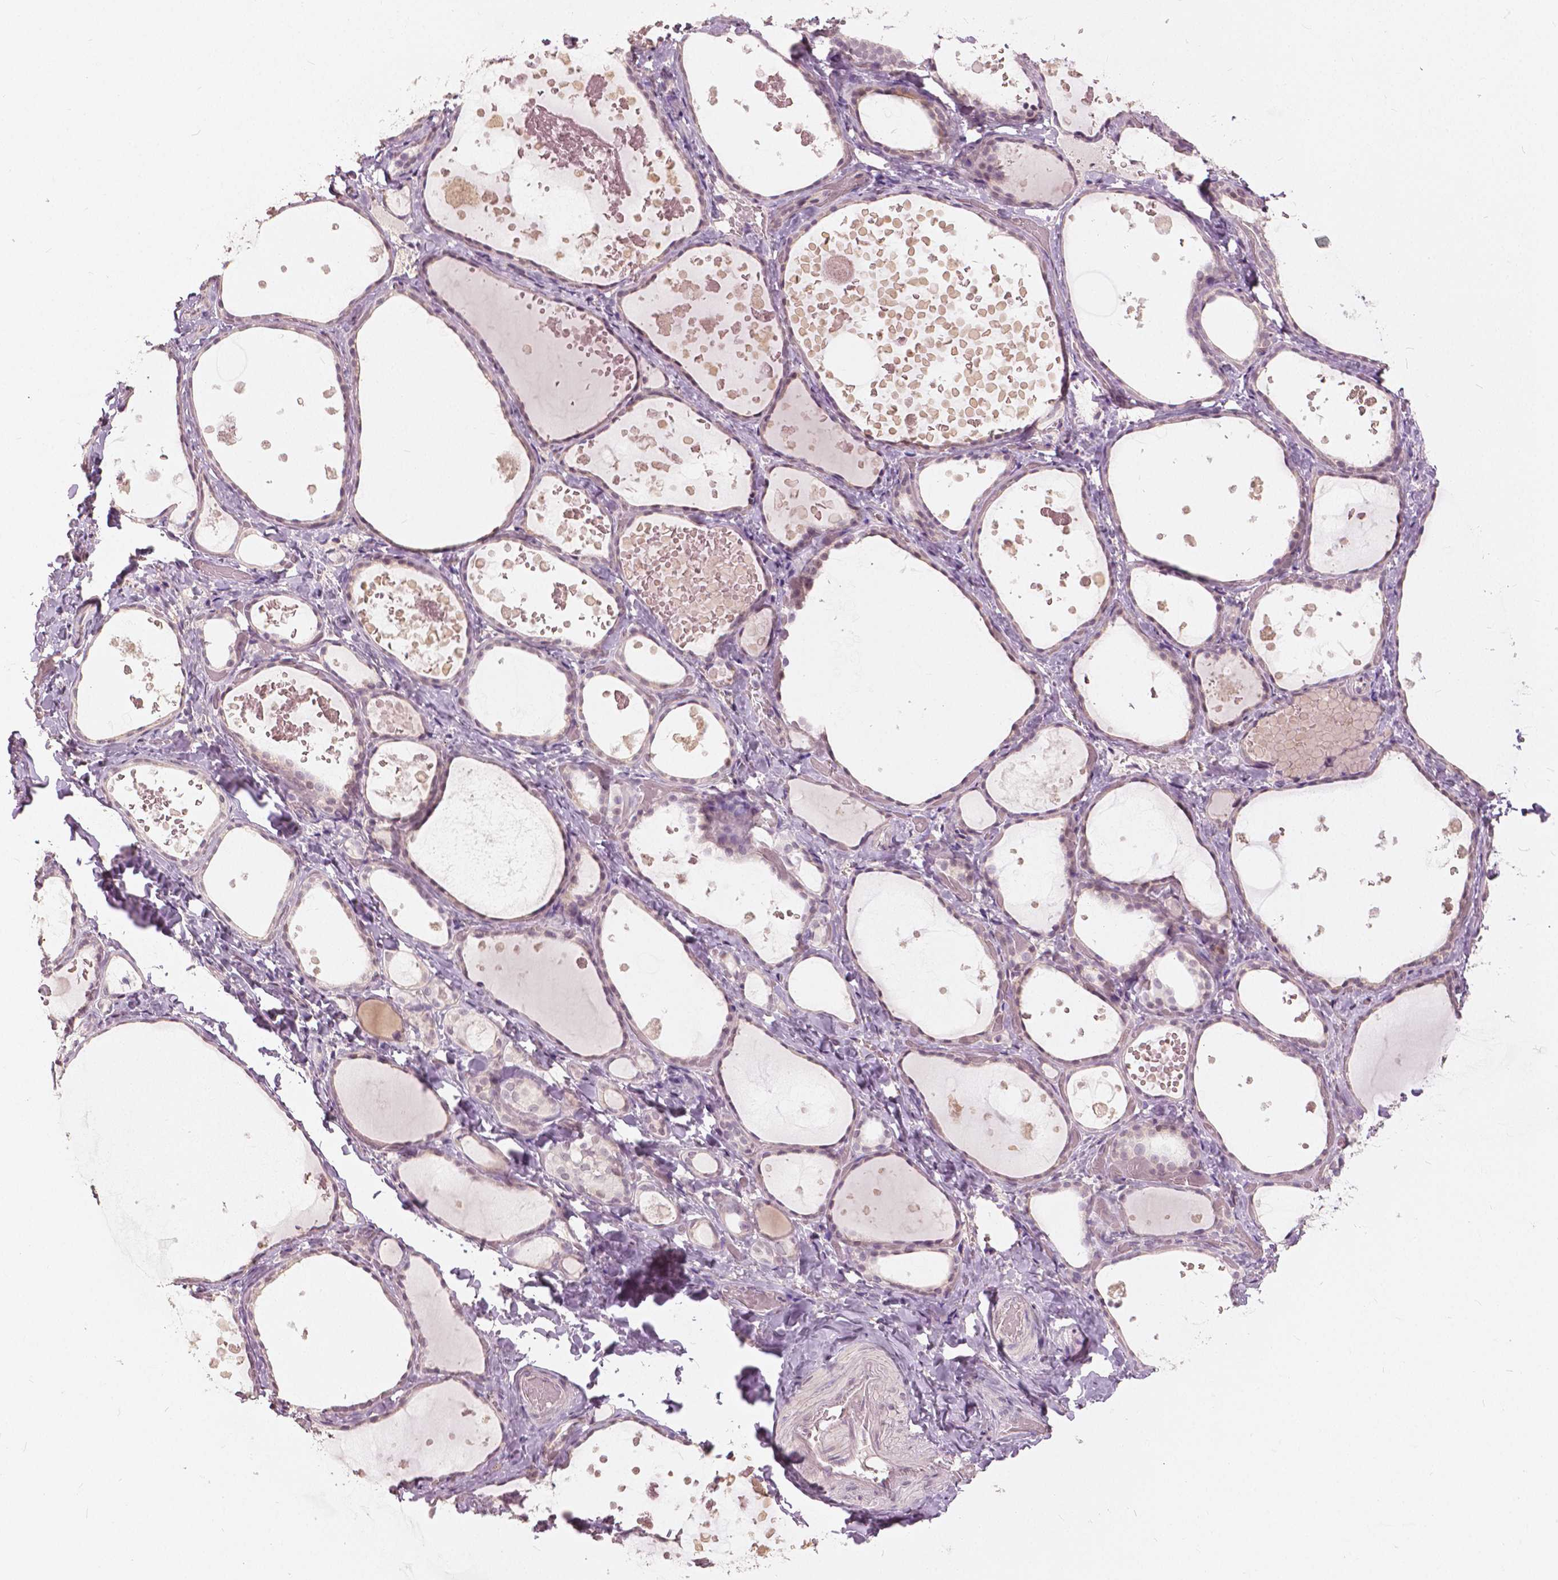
{"staining": {"intensity": "weak", "quantity": "25%-75%", "location": "cytoplasmic/membranous,nuclear"}, "tissue": "thyroid gland", "cell_type": "Glandular cells", "image_type": "normal", "snomed": [{"axis": "morphology", "description": "Normal tissue, NOS"}, {"axis": "topography", "description": "Thyroid gland"}], "caption": "This photomicrograph exhibits IHC staining of normal human thyroid gland, with low weak cytoplasmic/membranous,nuclear expression in approximately 25%-75% of glandular cells.", "gene": "NANOG", "patient": {"sex": "female", "age": 56}}